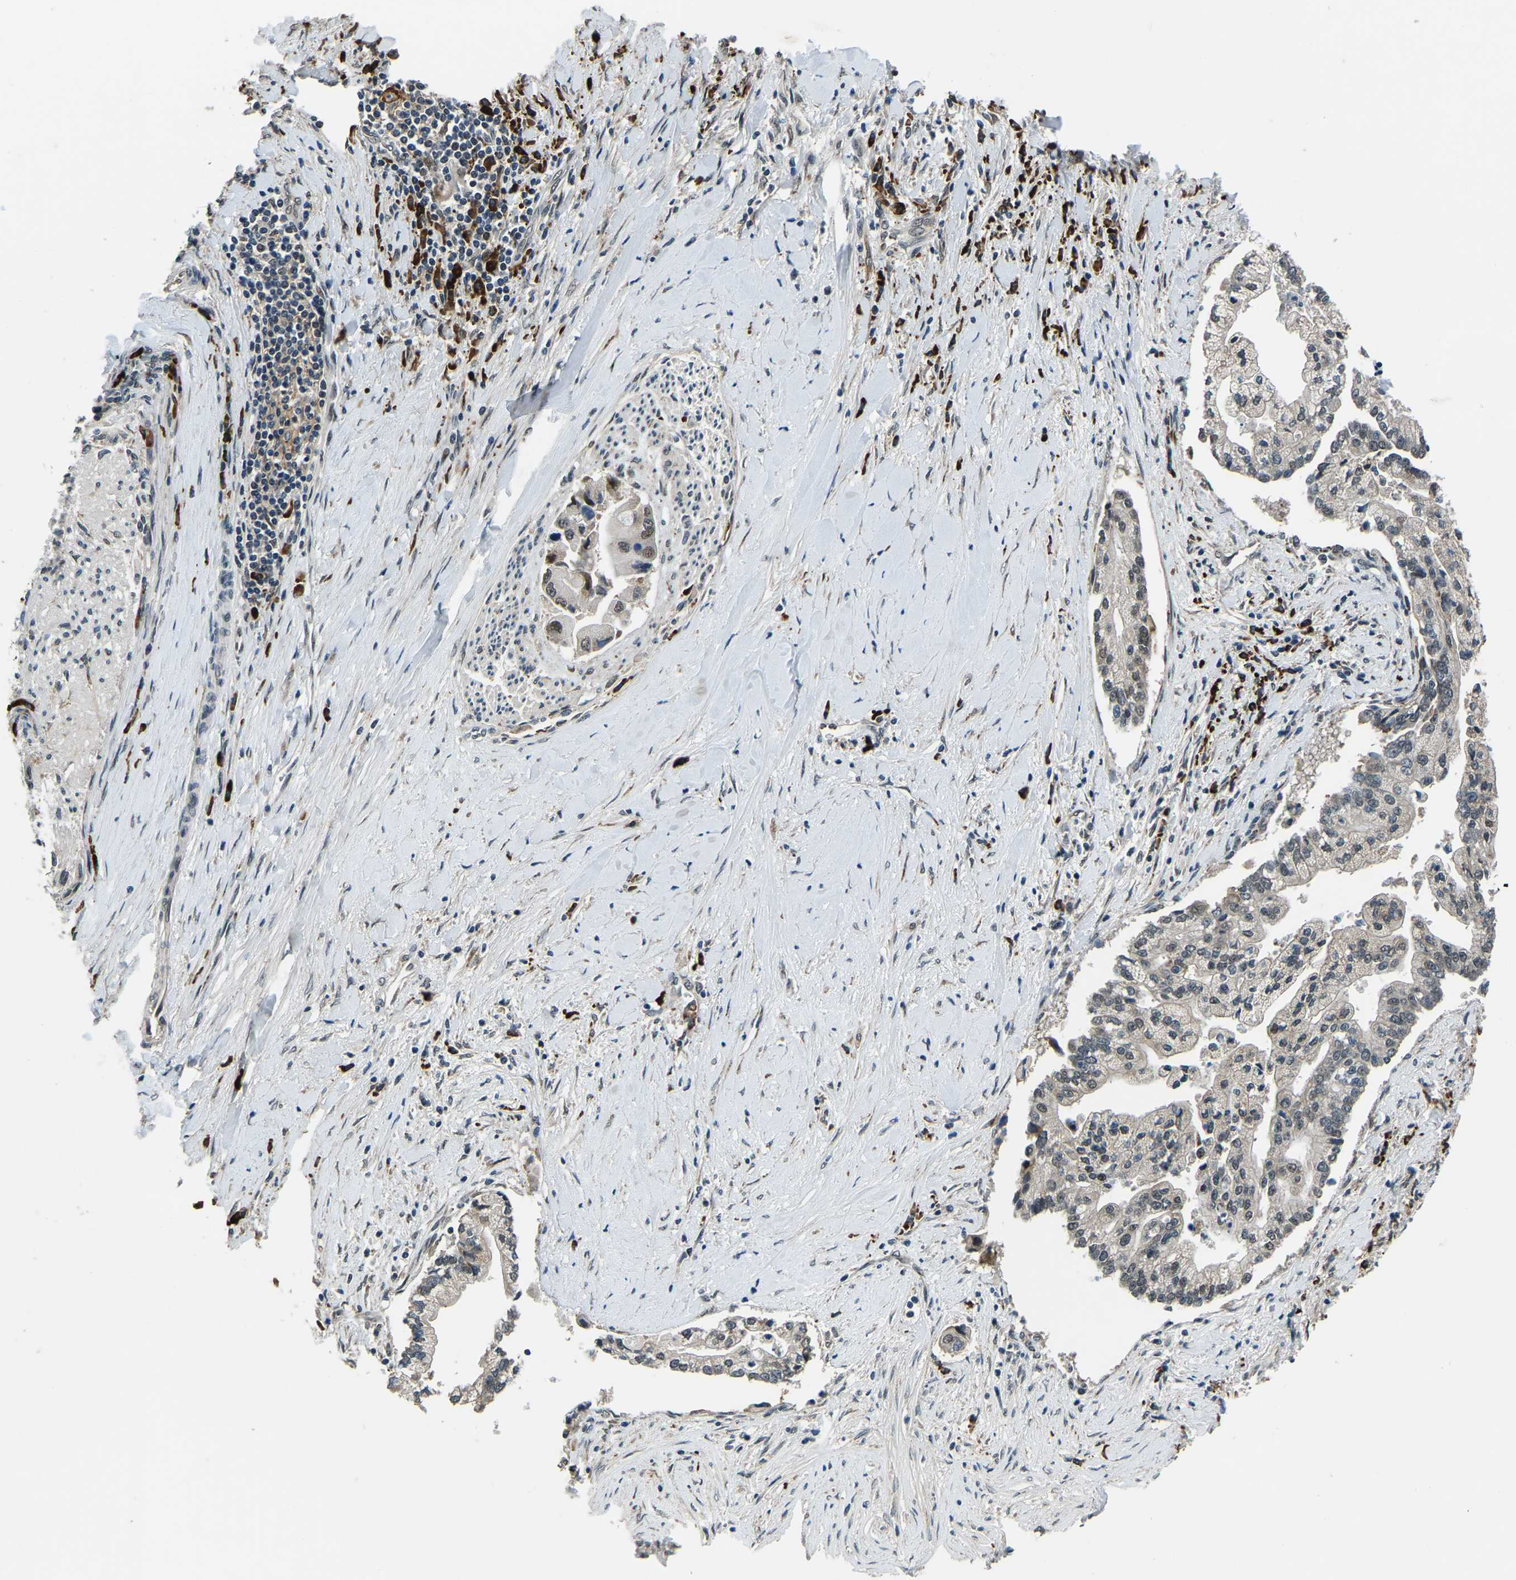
{"staining": {"intensity": "moderate", "quantity": "<25%", "location": "nuclear"}, "tissue": "liver cancer", "cell_type": "Tumor cells", "image_type": "cancer", "snomed": [{"axis": "morphology", "description": "Cholangiocarcinoma"}, {"axis": "topography", "description": "Liver"}], "caption": "DAB immunohistochemical staining of human liver cancer (cholangiocarcinoma) displays moderate nuclear protein staining in approximately <25% of tumor cells.", "gene": "ING2", "patient": {"sex": "male", "age": 50}}